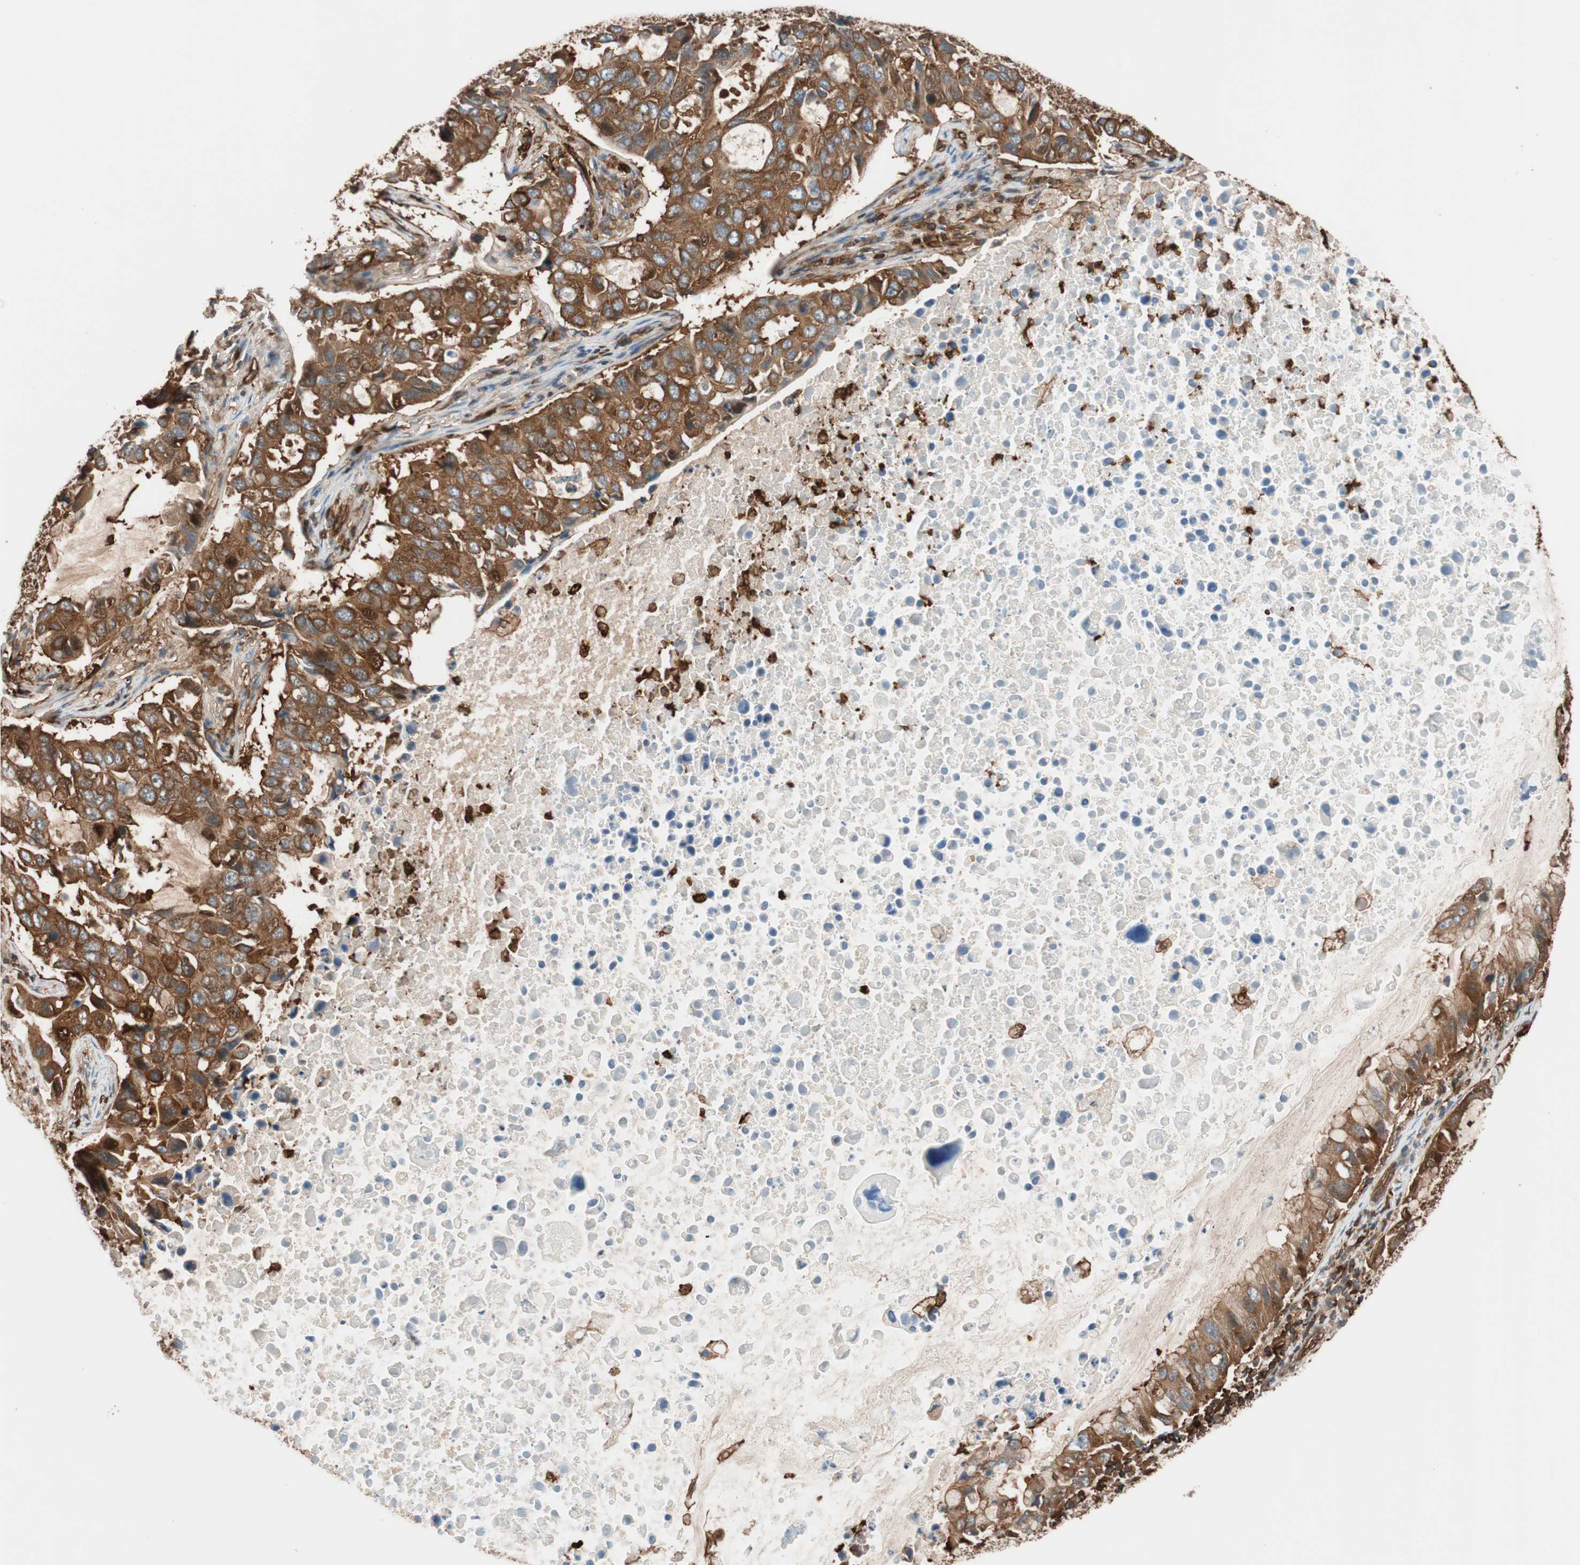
{"staining": {"intensity": "strong", "quantity": ">75%", "location": "cytoplasmic/membranous"}, "tissue": "lung cancer", "cell_type": "Tumor cells", "image_type": "cancer", "snomed": [{"axis": "morphology", "description": "Adenocarcinoma, NOS"}, {"axis": "topography", "description": "Lung"}], "caption": "DAB immunohistochemical staining of lung cancer (adenocarcinoma) exhibits strong cytoplasmic/membranous protein positivity in approximately >75% of tumor cells.", "gene": "VASP", "patient": {"sex": "male", "age": 64}}